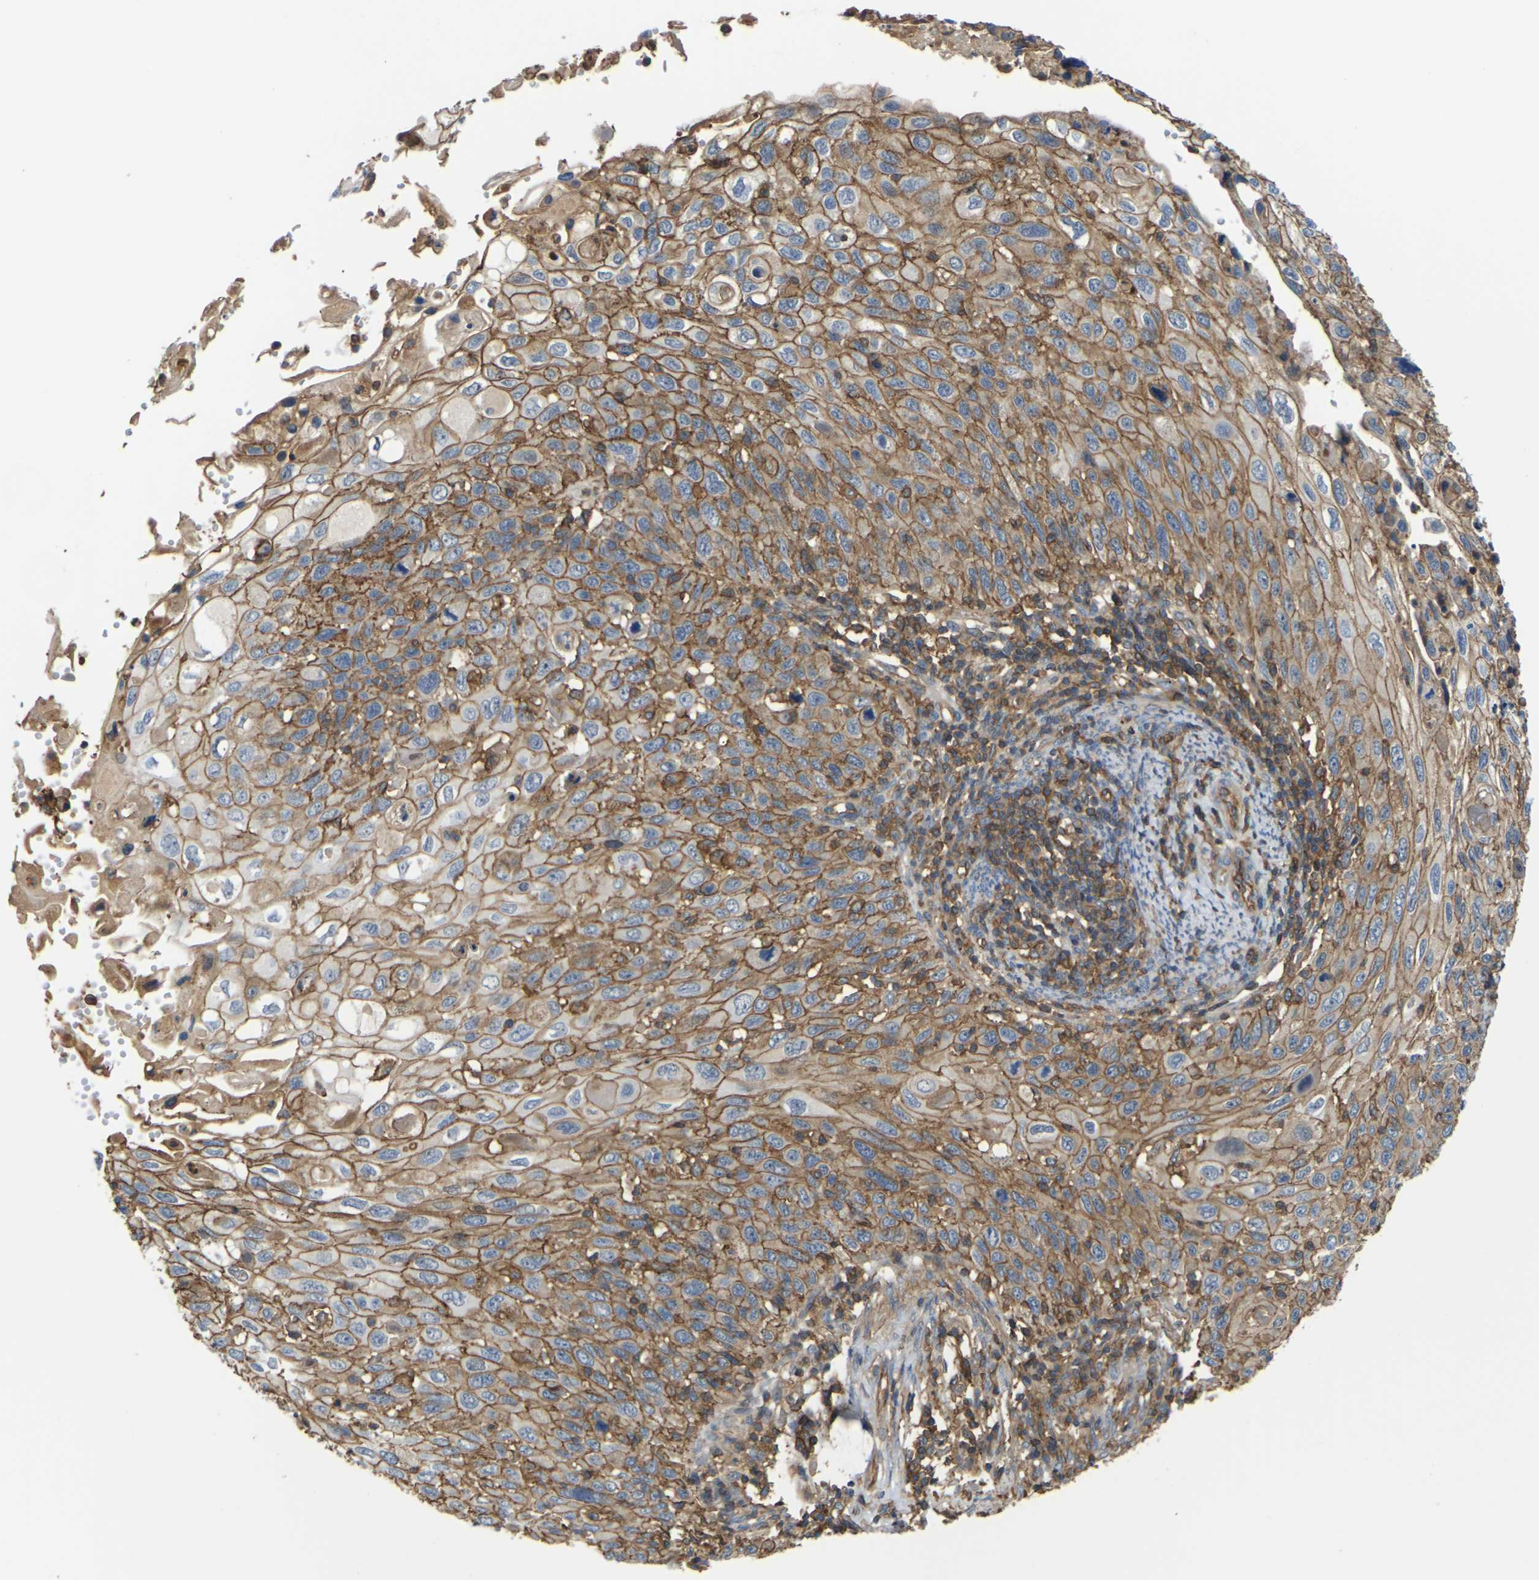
{"staining": {"intensity": "moderate", "quantity": ">75%", "location": "cytoplasmic/membranous"}, "tissue": "cervical cancer", "cell_type": "Tumor cells", "image_type": "cancer", "snomed": [{"axis": "morphology", "description": "Squamous cell carcinoma, NOS"}, {"axis": "topography", "description": "Cervix"}], "caption": "Moderate cytoplasmic/membranous positivity is seen in approximately >75% of tumor cells in cervical cancer (squamous cell carcinoma). The staining was performed using DAB (3,3'-diaminobenzidine) to visualize the protein expression in brown, while the nuclei were stained in blue with hematoxylin (Magnification: 20x).", "gene": "IQGAP1", "patient": {"sex": "female", "age": 70}}